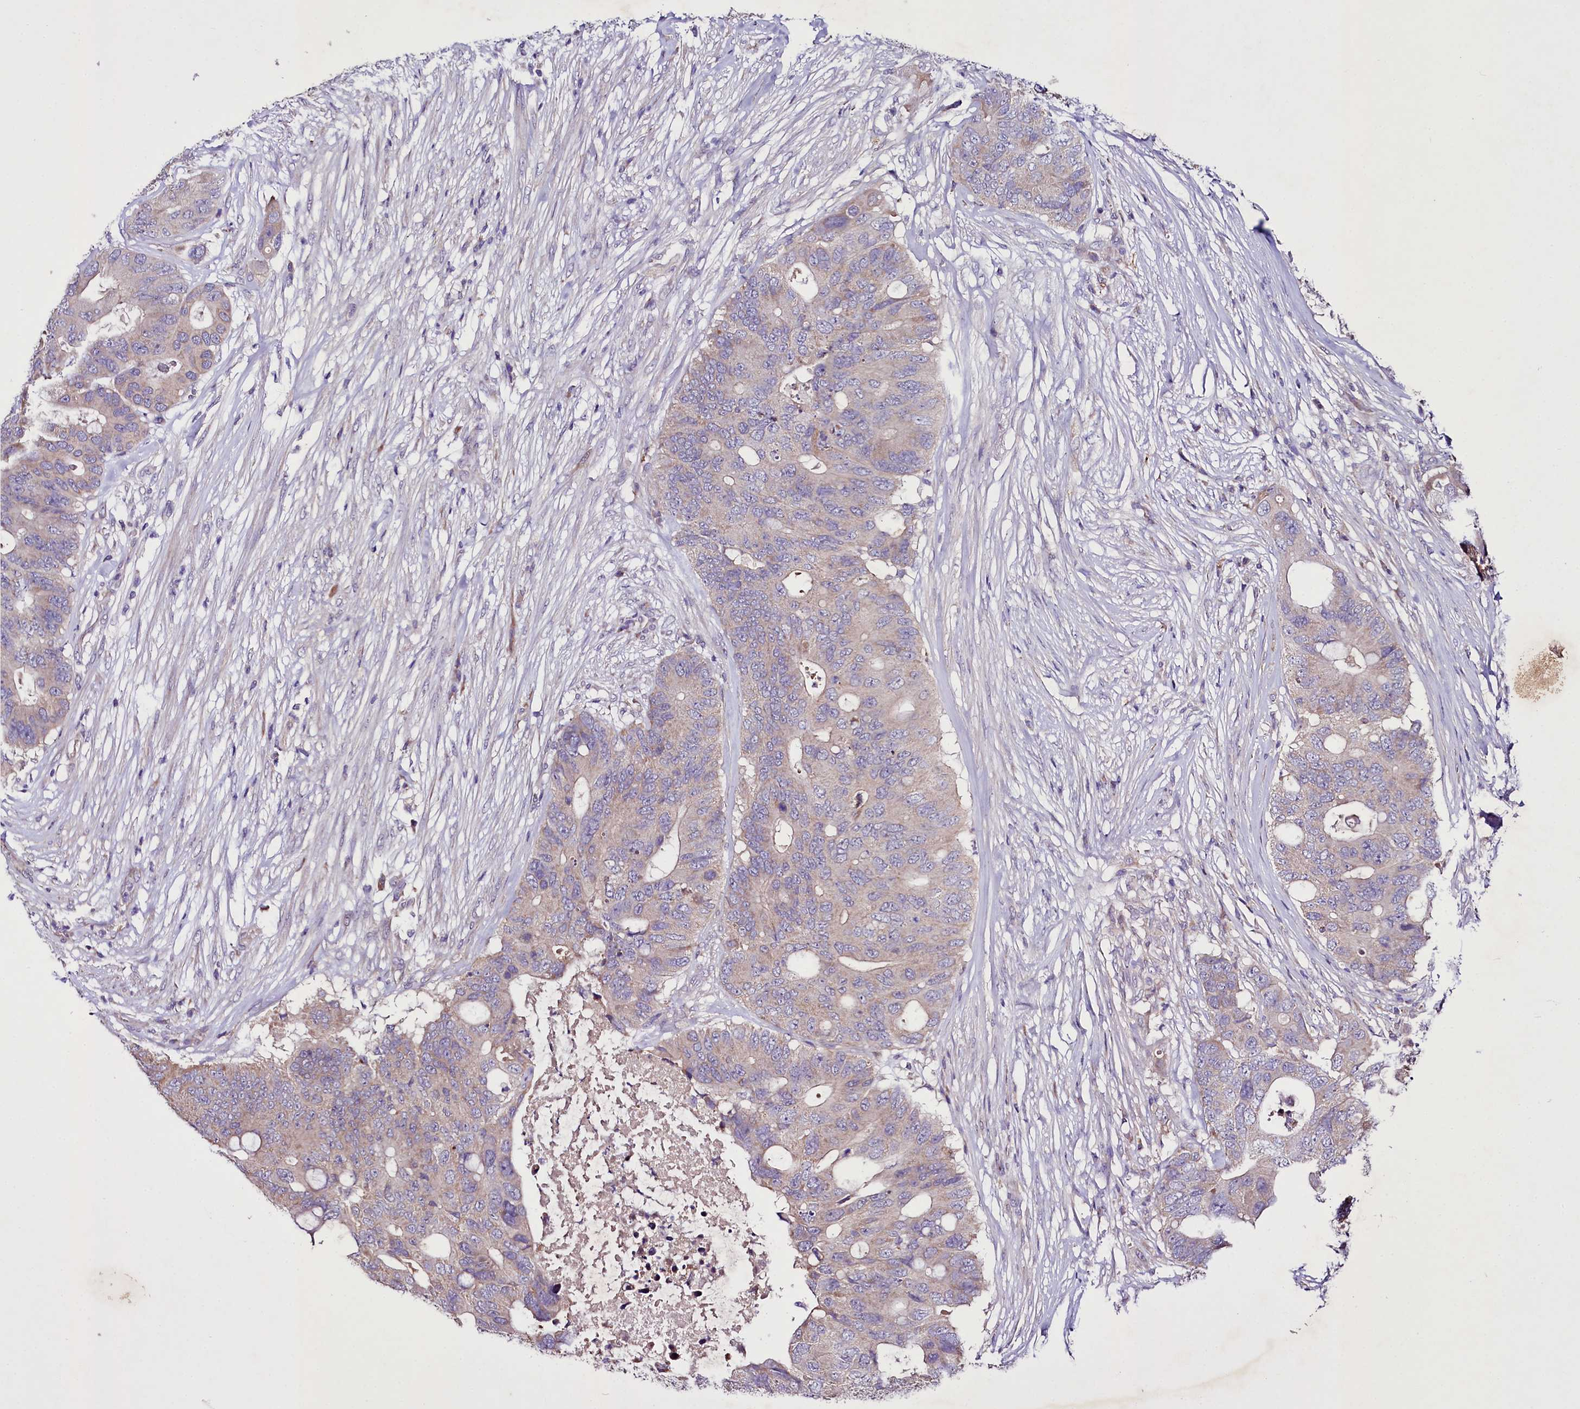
{"staining": {"intensity": "negative", "quantity": "none", "location": "none"}, "tissue": "colorectal cancer", "cell_type": "Tumor cells", "image_type": "cancer", "snomed": [{"axis": "morphology", "description": "Adenocarcinoma, NOS"}, {"axis": "topography", "description": "Colon"}], "caption": "Tumor cells are negative for brown protein staining in adenocarcinoma (colorectal).", "gene": "ZNF45", "patient": {"sex": "male", "age": 71}}